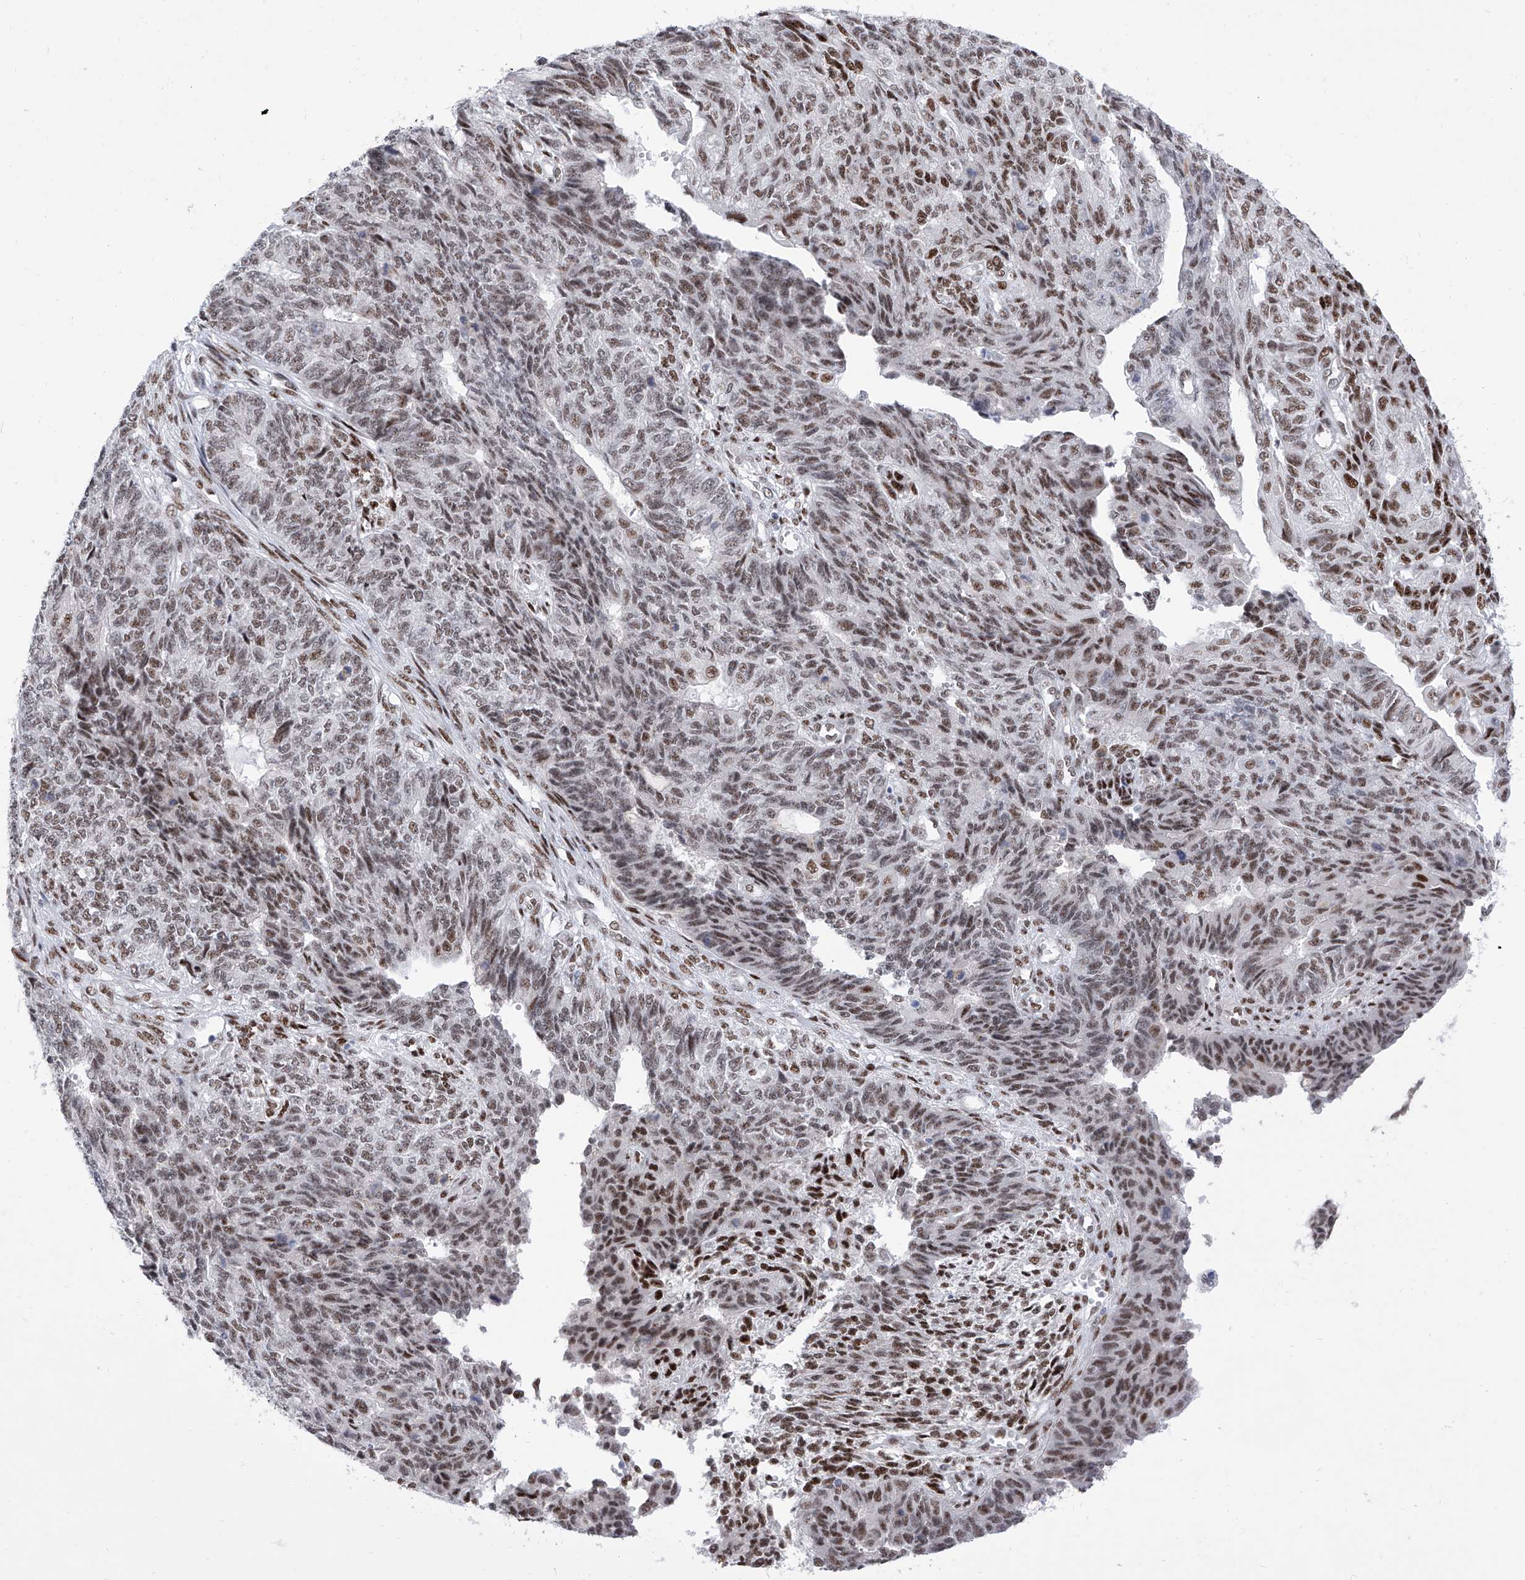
{"staining": {"intensity": "moderate", "quantity": ">75%", "location": "nuclear"}, "tissue": "endometrial cancer", "cell_type": "Tumor cells", "image_type": "cancer", "snomed": [{"axis": "morphology", "description": "Adenocarcinoma, NOS"}, {"axis": "topography", "description": "Endometrium"}], "caption": "Moderate nuclear positivity for a protein is identified in about >75% of tumor cells of endometrial adenocarcinoma using IHC.", "gene": "ATN1", "patient": {"sex": "female", "age": 32}}